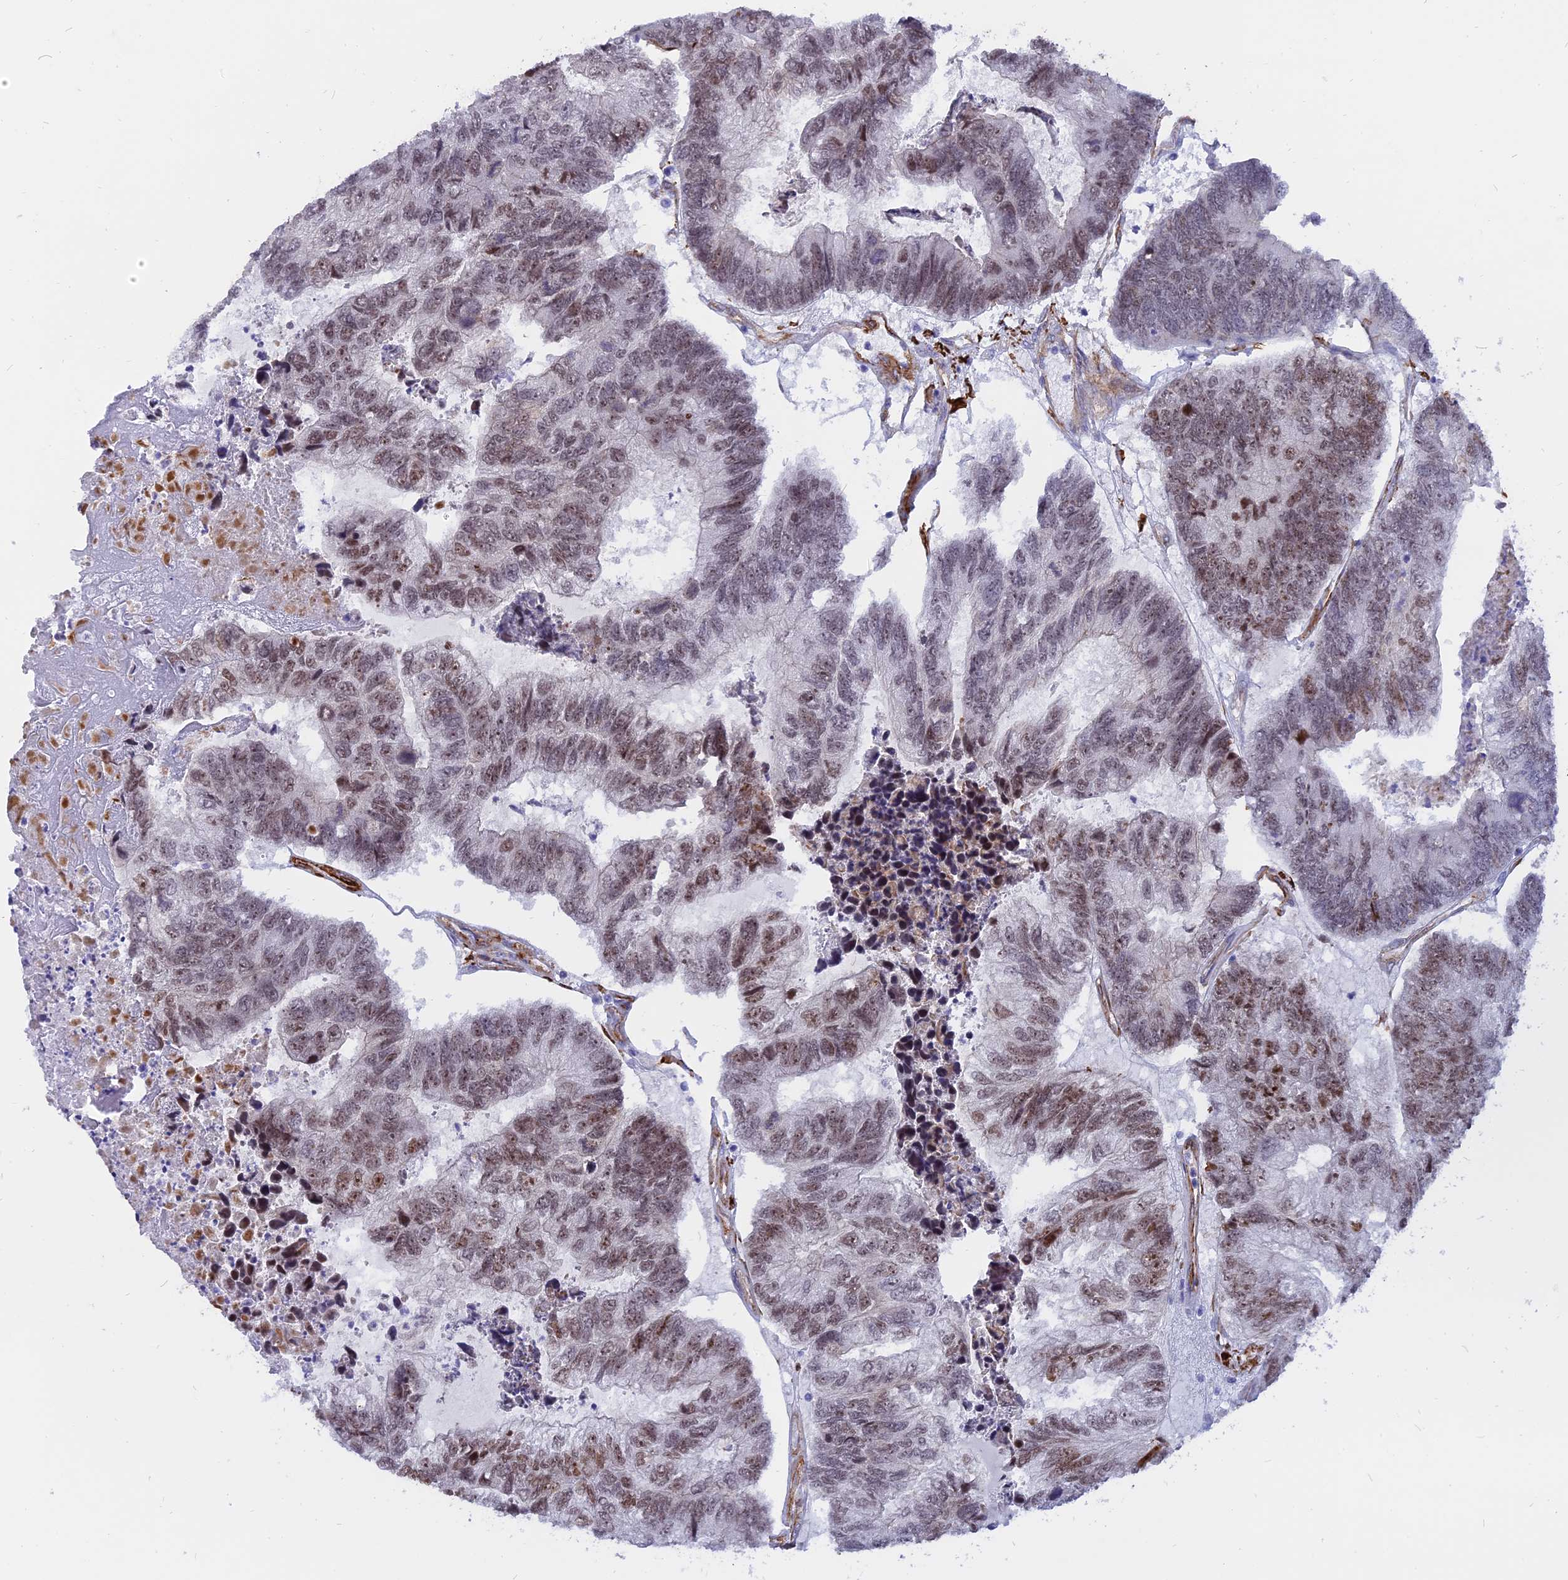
{"staining": {"intensity": "moderate", "quantity": "25%-75%", "location": "nuclear"}, "tissue": "colorectal cancer", "cell_type": "Tumor cells", "image_type": "cancer", "snomed": [{"axis": "morphology", "description": "Adenocarcinoma, NOS"}, {"axis": "topography", "description": "Colon"}], "caption": "Immunohistochemistry (IHC) image of human colorectal cancer stained for a protein (brown), which reveals medium levels of moderate nuclear positivity in about 25%-75% of tumor cells.", "gene": "CENPV", "patient": {"sex": "female", "age": 67}}